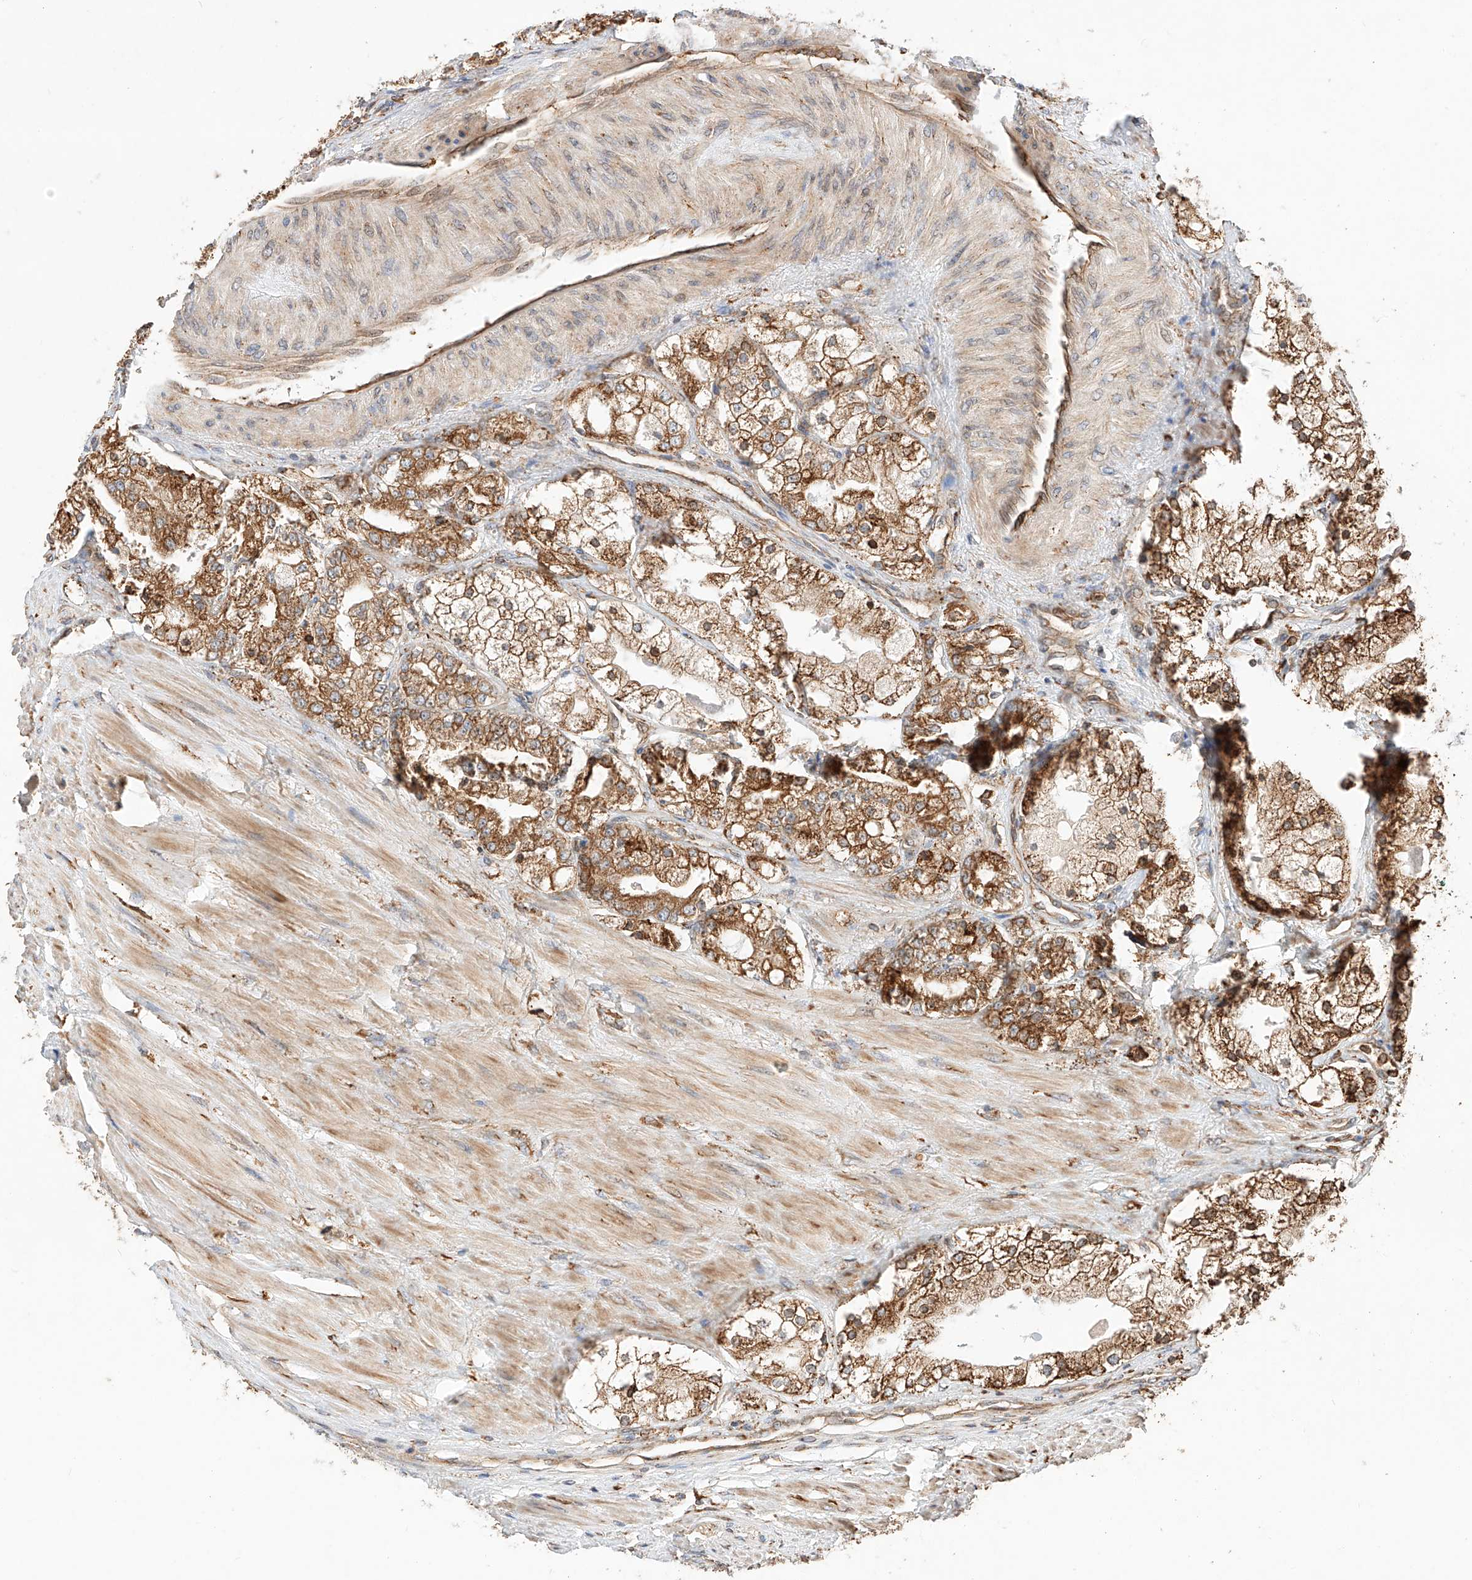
{"staining": {"intensity": "strong", "quantity": ">75%", "location": "cytoplasmic/membranous"}, "tissue": "prostate cancer", "cell_type": "Tumor cells", "image_type": "cancer", "snomed": [{"axis": "morphology", "description": "Adenocarcinoma, High grade"}, {"axis": "topography", "description": "Prostate"}], "caption": "Human high-grade adenocarcinoma (prostate) stained with a brown dye demonstrates strong cytoplasmic/membranous positive staining in about >75% of tumor cells.", "gene": "ZNF84", "patient": {"sex": "male", "age": 50}}